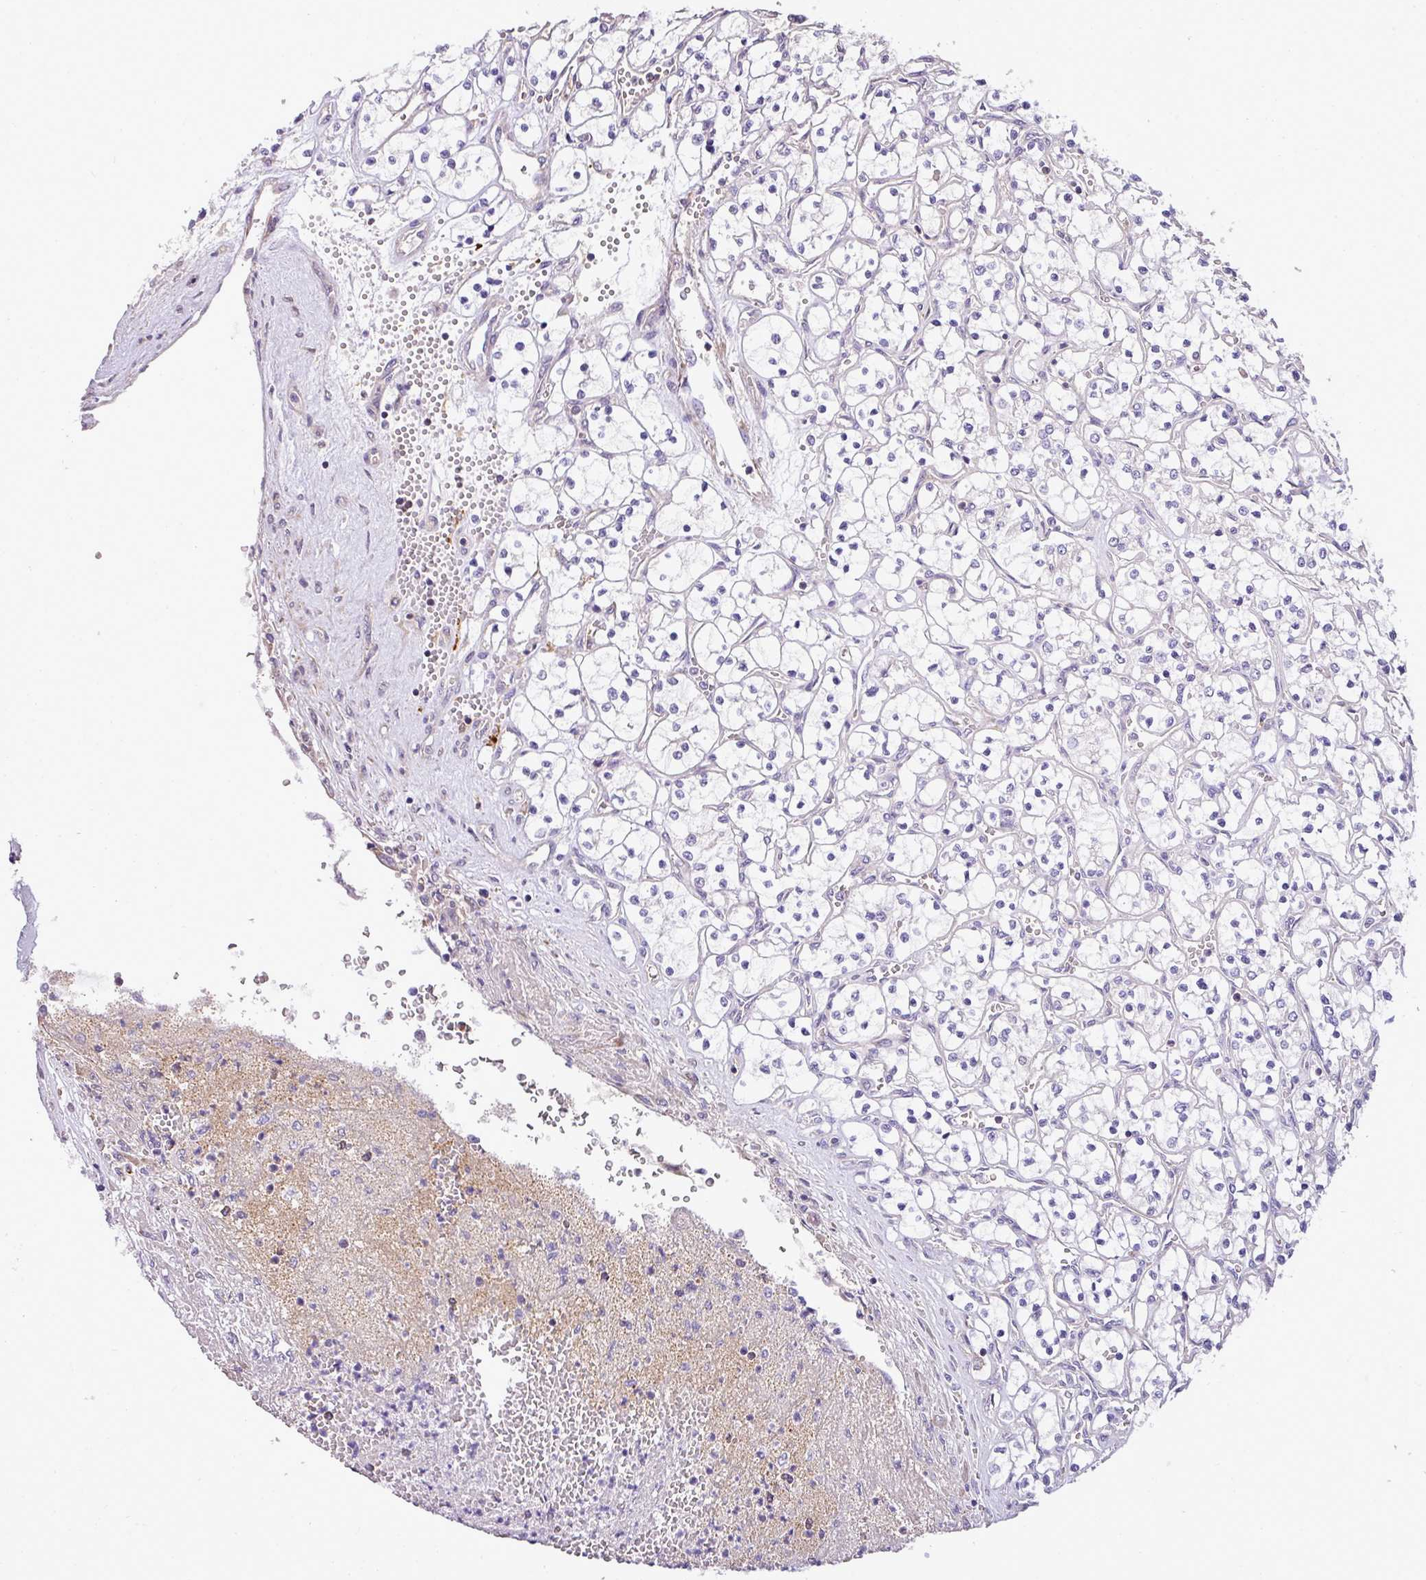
{"staining": {"intensity": "negative", "quantity": "none", "location": "none"}, "tissue": "renal cancer", "cell_type": "Tumor cells", "image_type": "cancer", "snomed": [{"axis": "morphology", "description": "Adenocarcinoma, NOS"}, {"axis": "topography", "description": "Kidney"}], "caption": "IHC photomicrograph of neoplastic tissue: human adenocarcinoma (renal) stained with DAB displays no significant protein positivity in tumor cells.", "gene": "CASS4", "patient": {"sex": "female", "age": 69}}